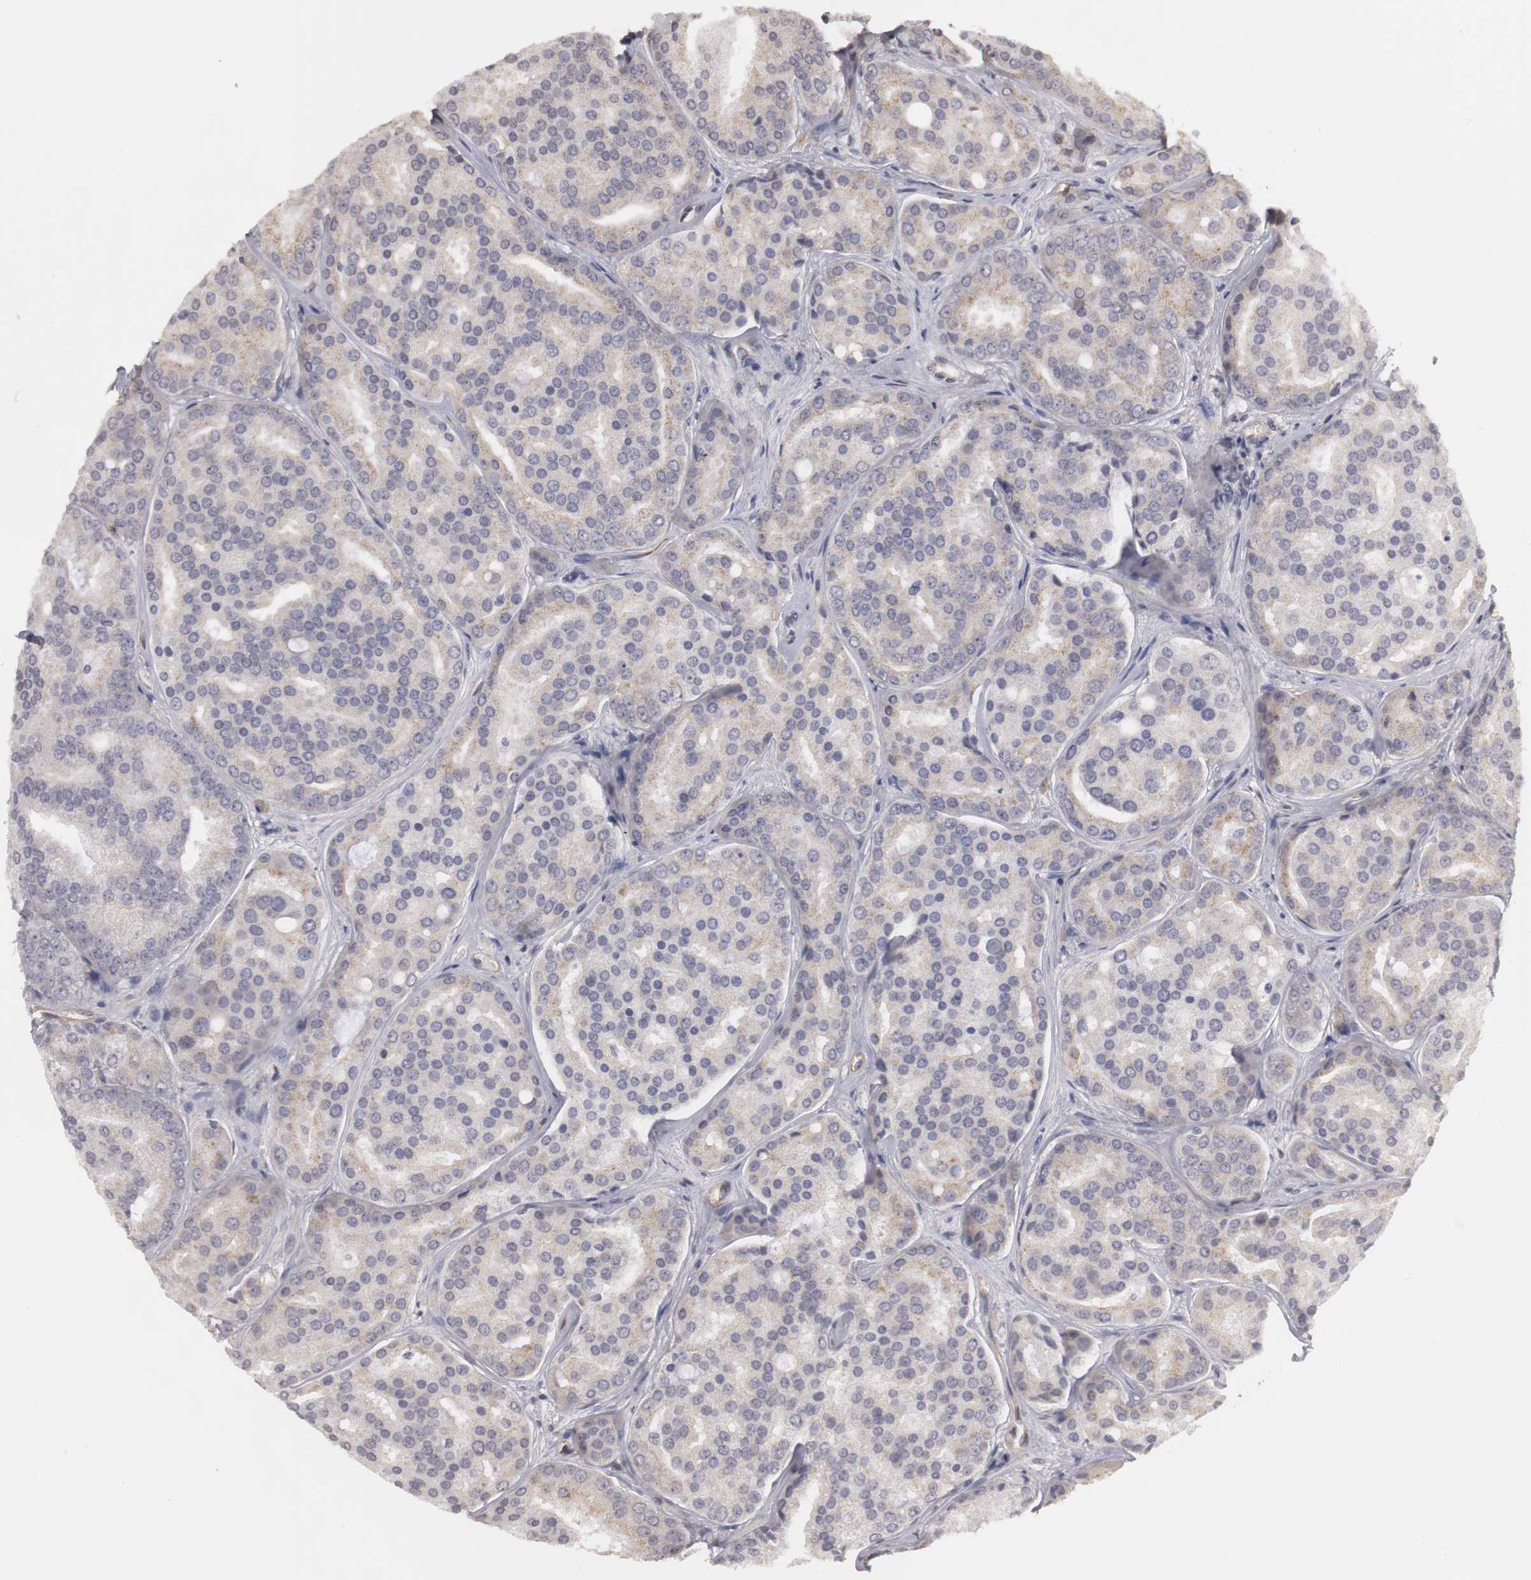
{"staining": {"intensity": "weak", "quantity": "25%-75%", "location": "cytoplasmic/membranous"}, "tissue": "prostate cancer", "cell_type": "Tumor cells", "image_type": "cancer", "snomed": [{"axis": "morphology", "description": "Adenocarcinoma, High grade"}, {"axis": "topography", "description": "Prostate"}], "caption": "This micrograph demonstrates IHC staining of adenocarcinoma (high-grade) (prostate), with low weak cytoplasmic/membranous staining in about 25%-75% of tumor cells.", "gene": "PLEKHA1", "patient": {"sex": "male", "age": 64}}